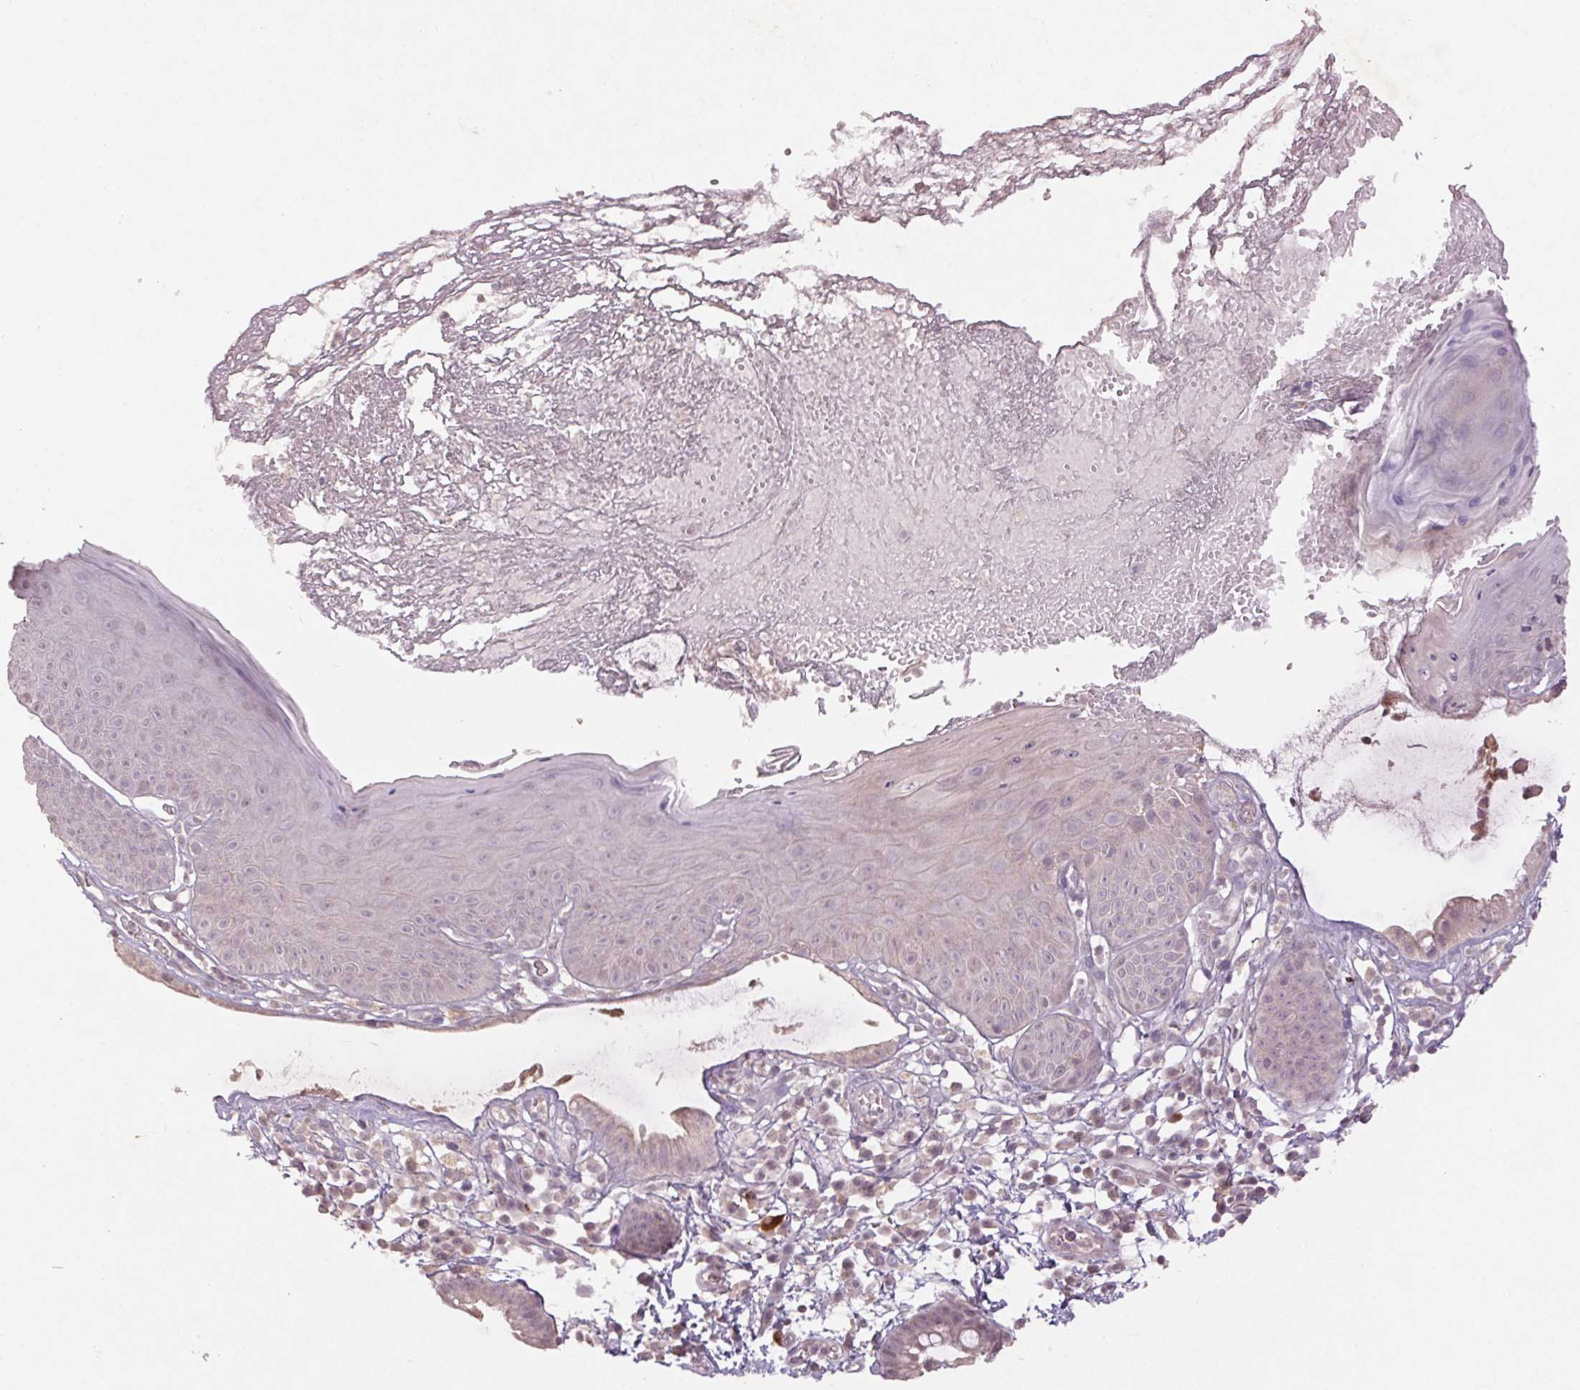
{"staining": {"intensity": "negative", "quantity": "none", "location": "none"}, "tissue": "skin", "cell_type": "Epidermal cells", "image_type": "normal", "snomed": [{"axis": "morphology", "description": "Normal tissue, NOS"}, {"axis": "topography", "description": "Anal"}], "caption": "Immunohistochemical staining of normal human skin demonstrates no significant positivity in epidermal cells.", "gene": "ENSG00000255641", "patient": {"sex": "male", "age": 53}}